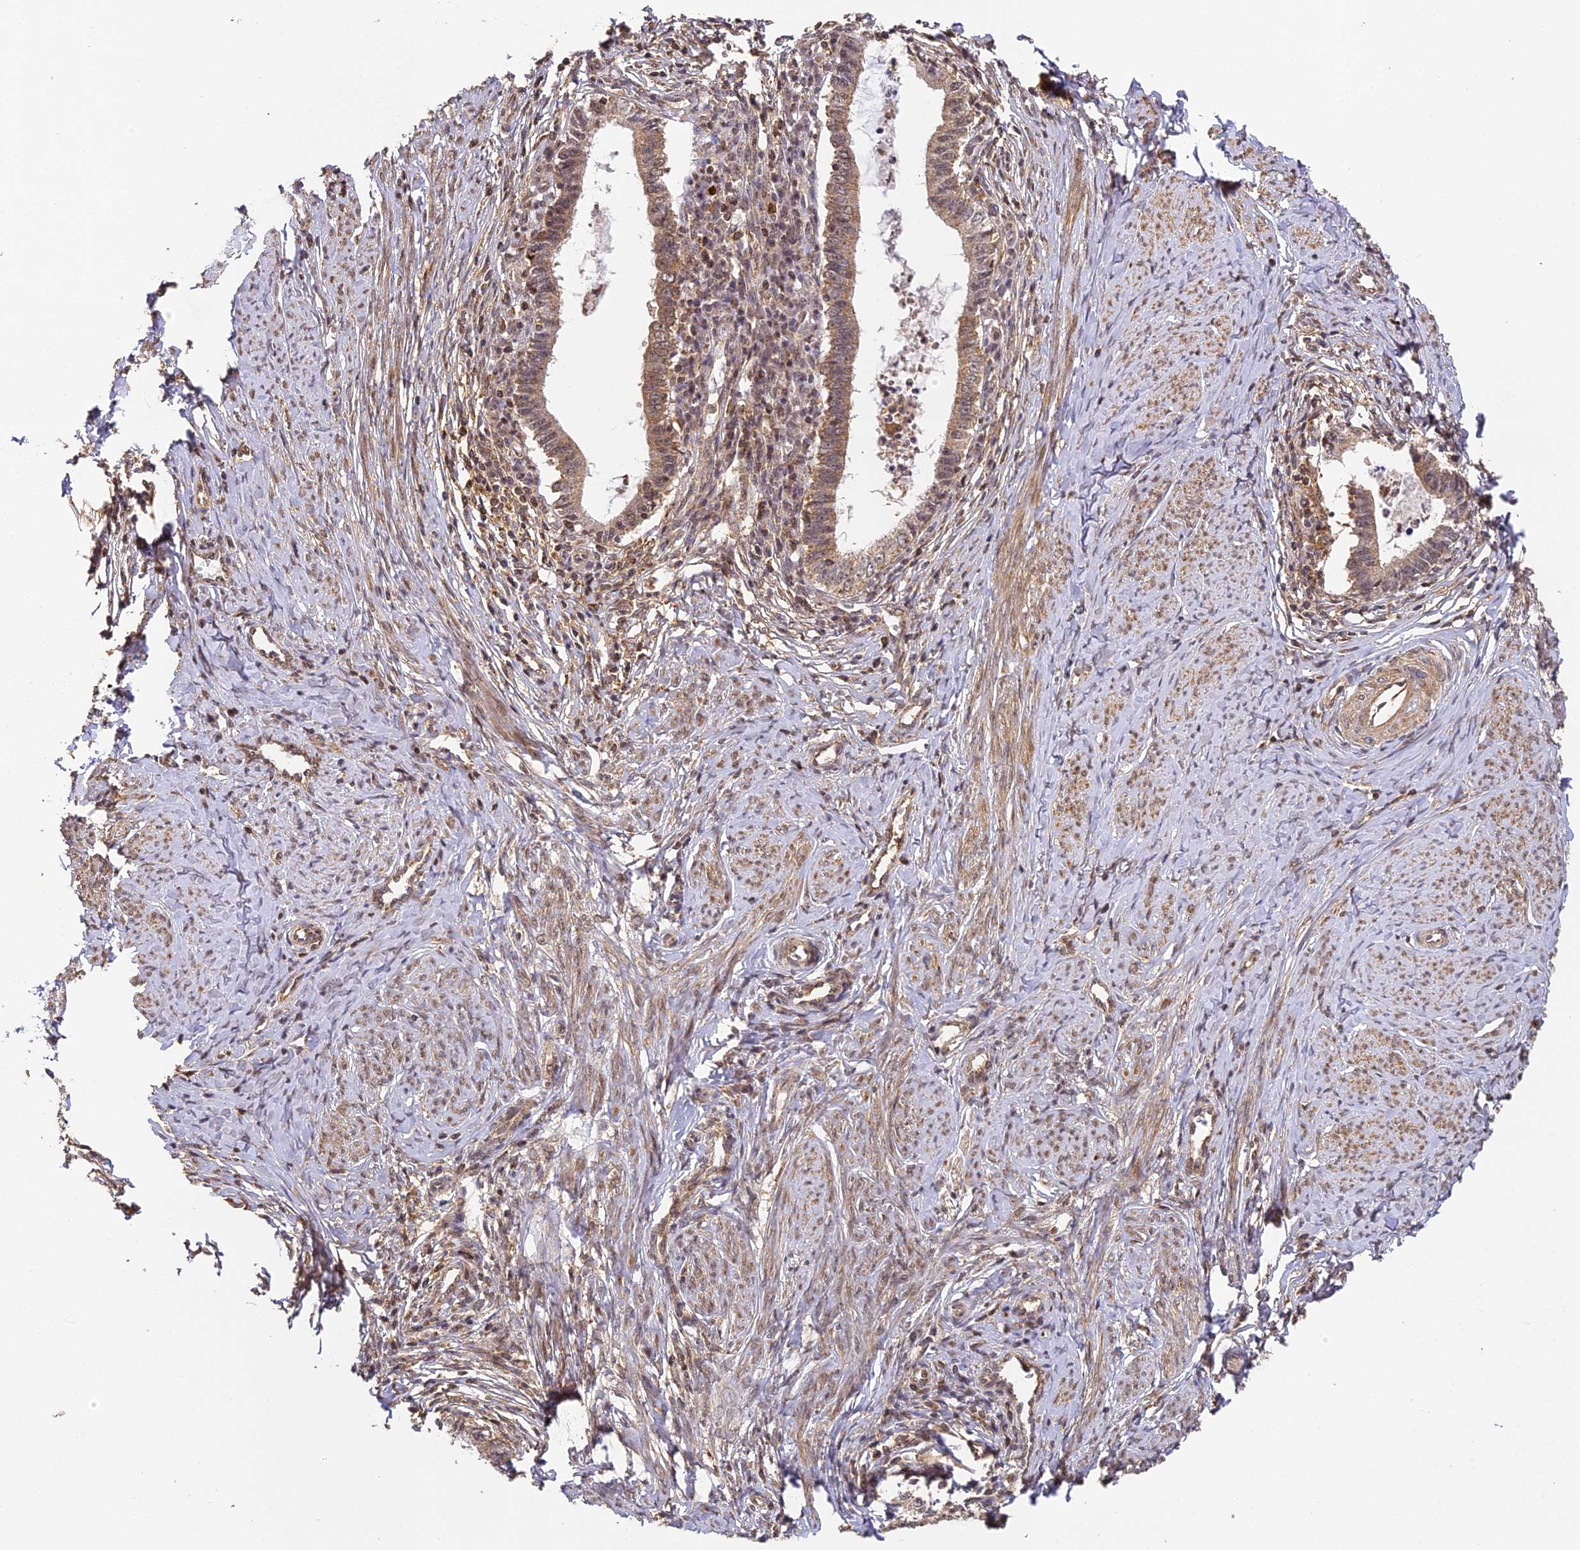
{"staining": {"intensity": "moderate", "quantity": ">75%", "location": "cytoplasmic/membranous,nuclear"}, "tissue": "cervical cancer", "cell_type": "Tumor cells", "image_type": "cancer", "snomed": [{"axis": "morphology", "description": "Adenocarcinoma, NOS"}, {"axis": "topography", "description": "Cervix"}], "caption": "Tumor cells reveal medium levels of moderate cytoplasmic/membranous and nuclear positivity in approximately >75% of cells in human cervical adenocarcinoma. The staining was performed using DAB (3,3'-diaminobenzidine), with brown indicating positive protein expression. Nuclei are stained blue with hematoxylin.", "gene": "ZNF443", "patient": {"sex": "female", "age": 36}}